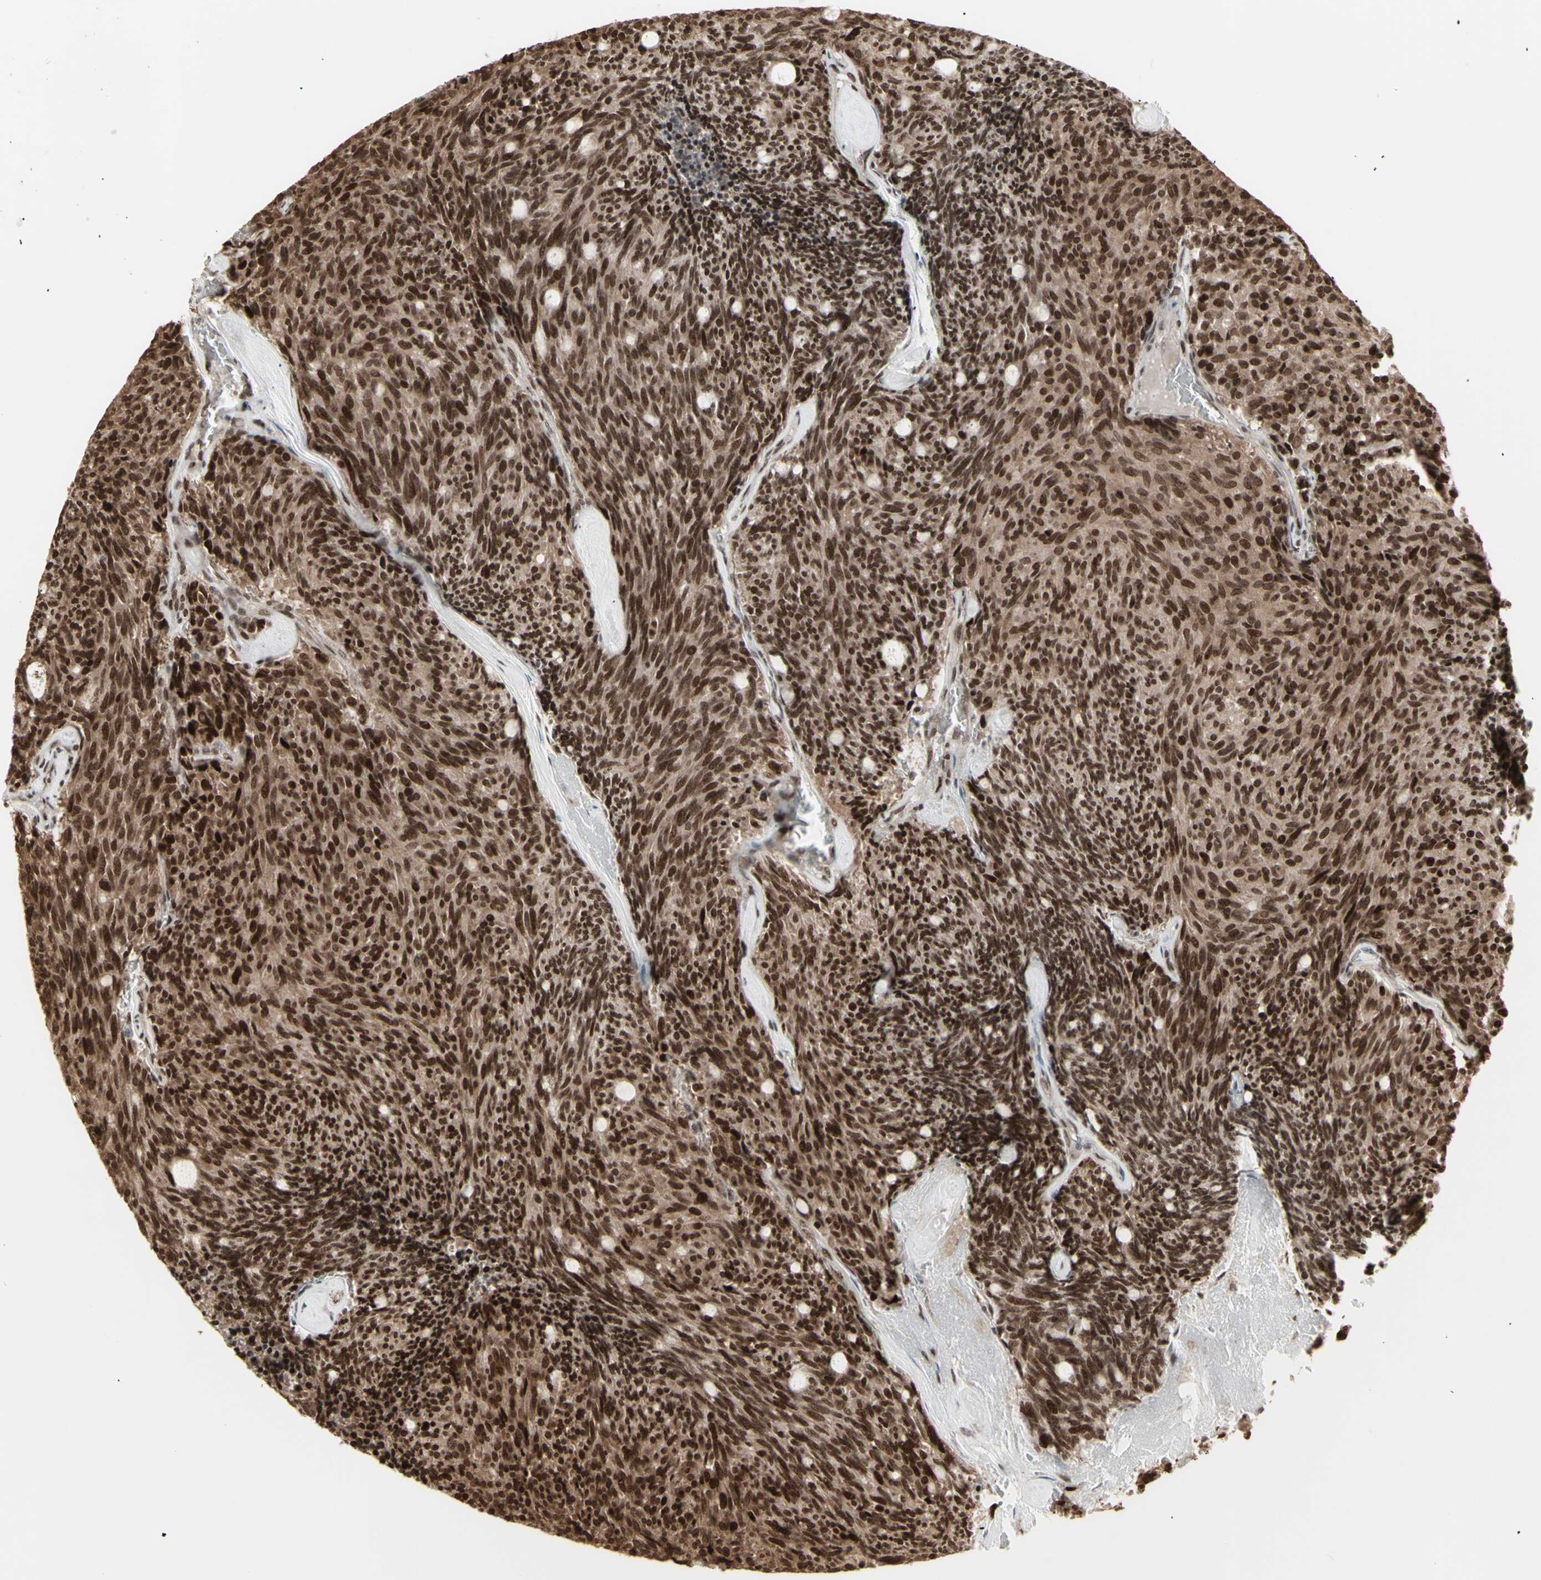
{"staining": {"intensity": "strong", "quantity": ">75%", "location": "cytoplasmic/membranous,nuclear"}, "tissue": "carcinoid", "cell_type": "Tumor cells", "image_type": "cancer", "snomed": [{"axis": "morphology", "description": "Carcinoid, malignant, NOS"}, {"axis": "topography", "description": "Pancreas"}], "caption": "Carcinoid was stained to show a protein in brown. There is high levels of strong cytoplasmic/membranous and nuclear staining in approximately >75% of tumor cells.", "gene": "CBX1", "patient": {"sex": "female", "age": 54}}